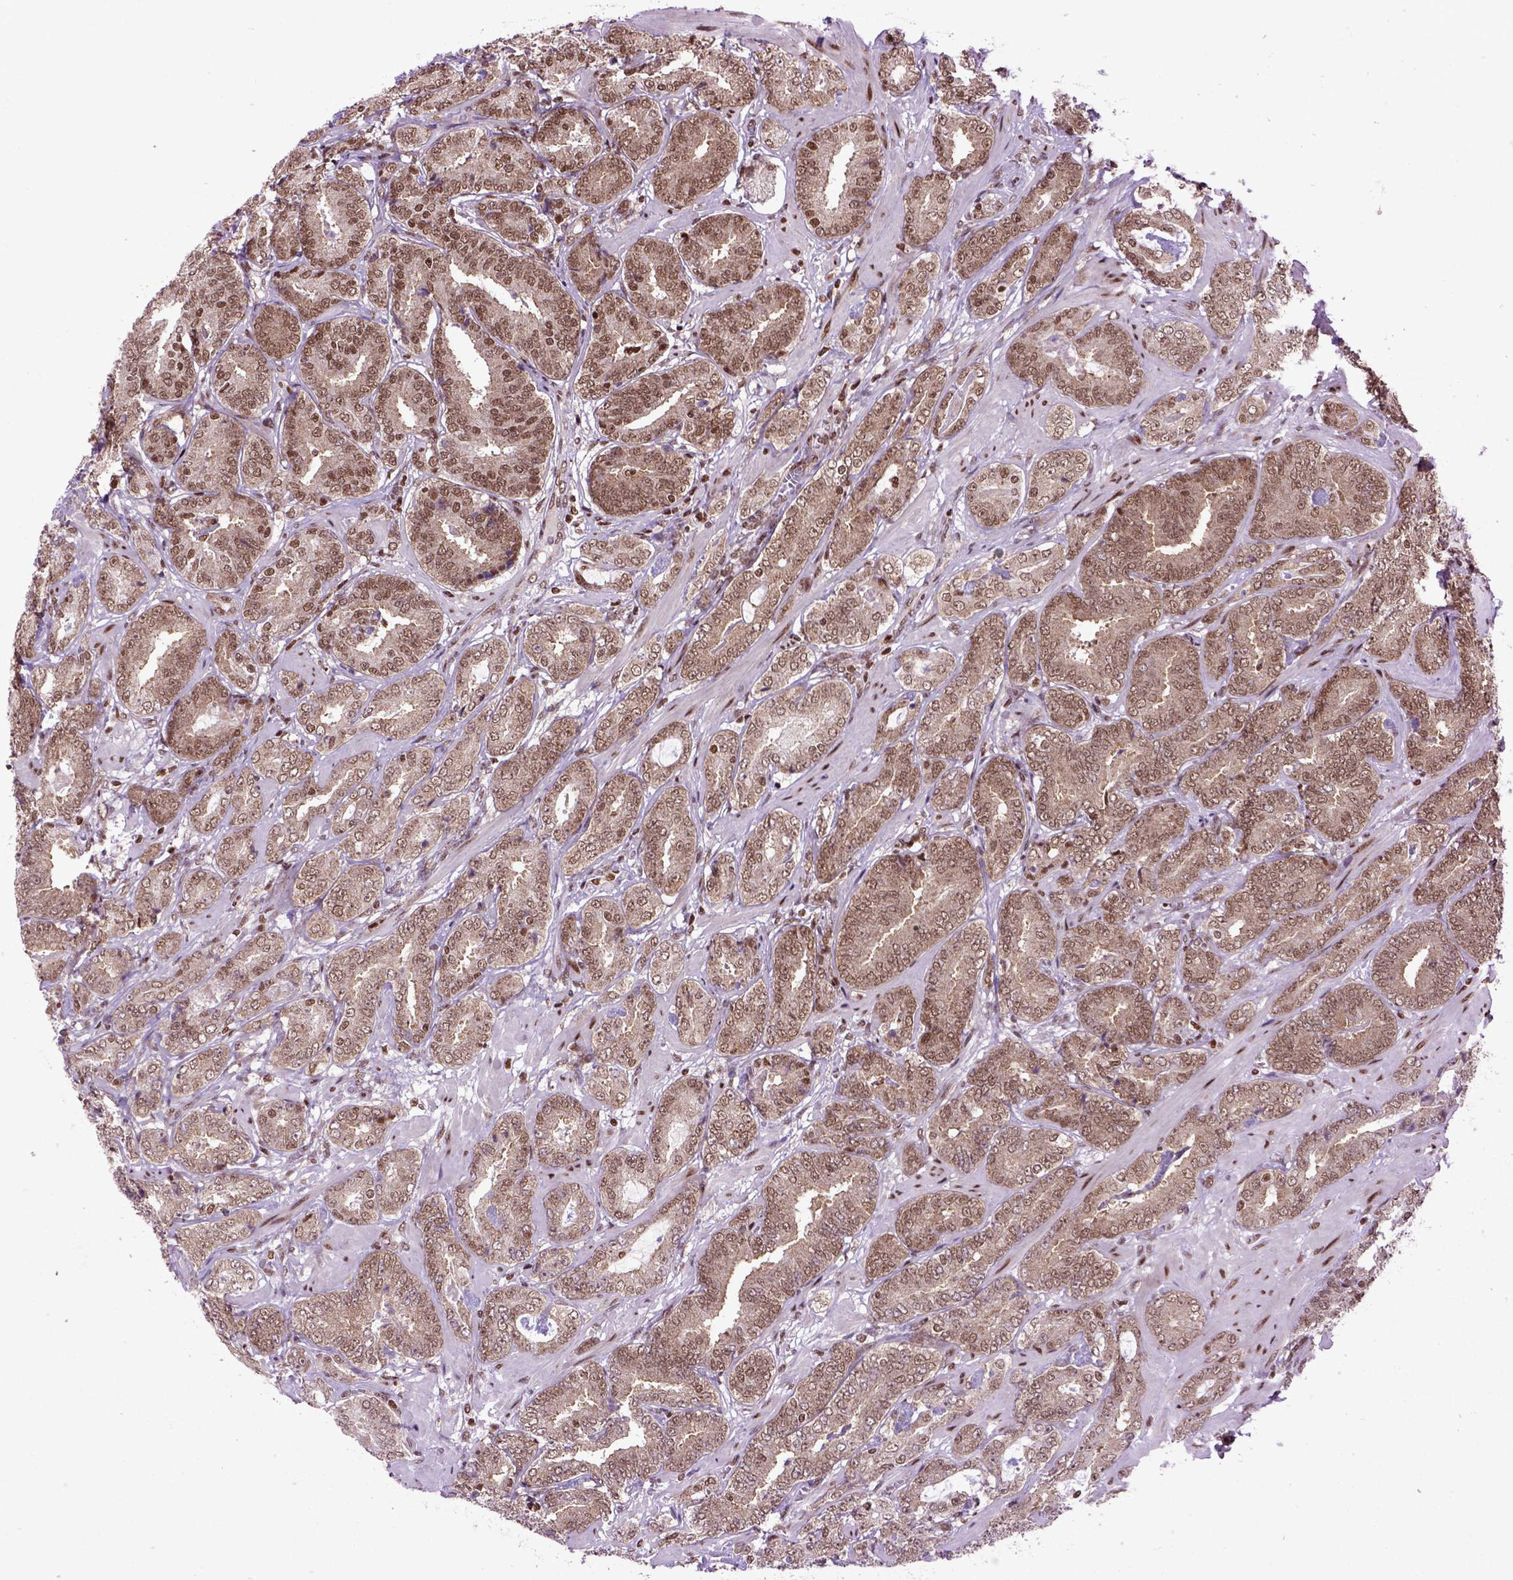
{"staining": {"intensity": "moderate", "quantity": ">75%", "location": "cytoplasmic/membranous,nuclear"}, "tissue": "prostate cancer", "cell_type": "Tumor cells", "image_type": "cancer", "snomed": [{"axis": "morphology", "description": "Adenocarcinoma, Low grade"}, {"axis": "topography", "description": "Prostate"}], "caption": "DAB immunohistochemical staining of human prostate adenocarcinoma (low-grade) reveals moderate cytoplasmic/membranous and nuclear protein expression in approximately >75% of tumor cells. The staining was performed using DAB (3,3'-diaminobenzidine), with brown indicating positive protein expression. Nuclei are stained blue with hematoxylin.", "gene": "CELF1", "patient": {"sex": "male", "age": 60}}